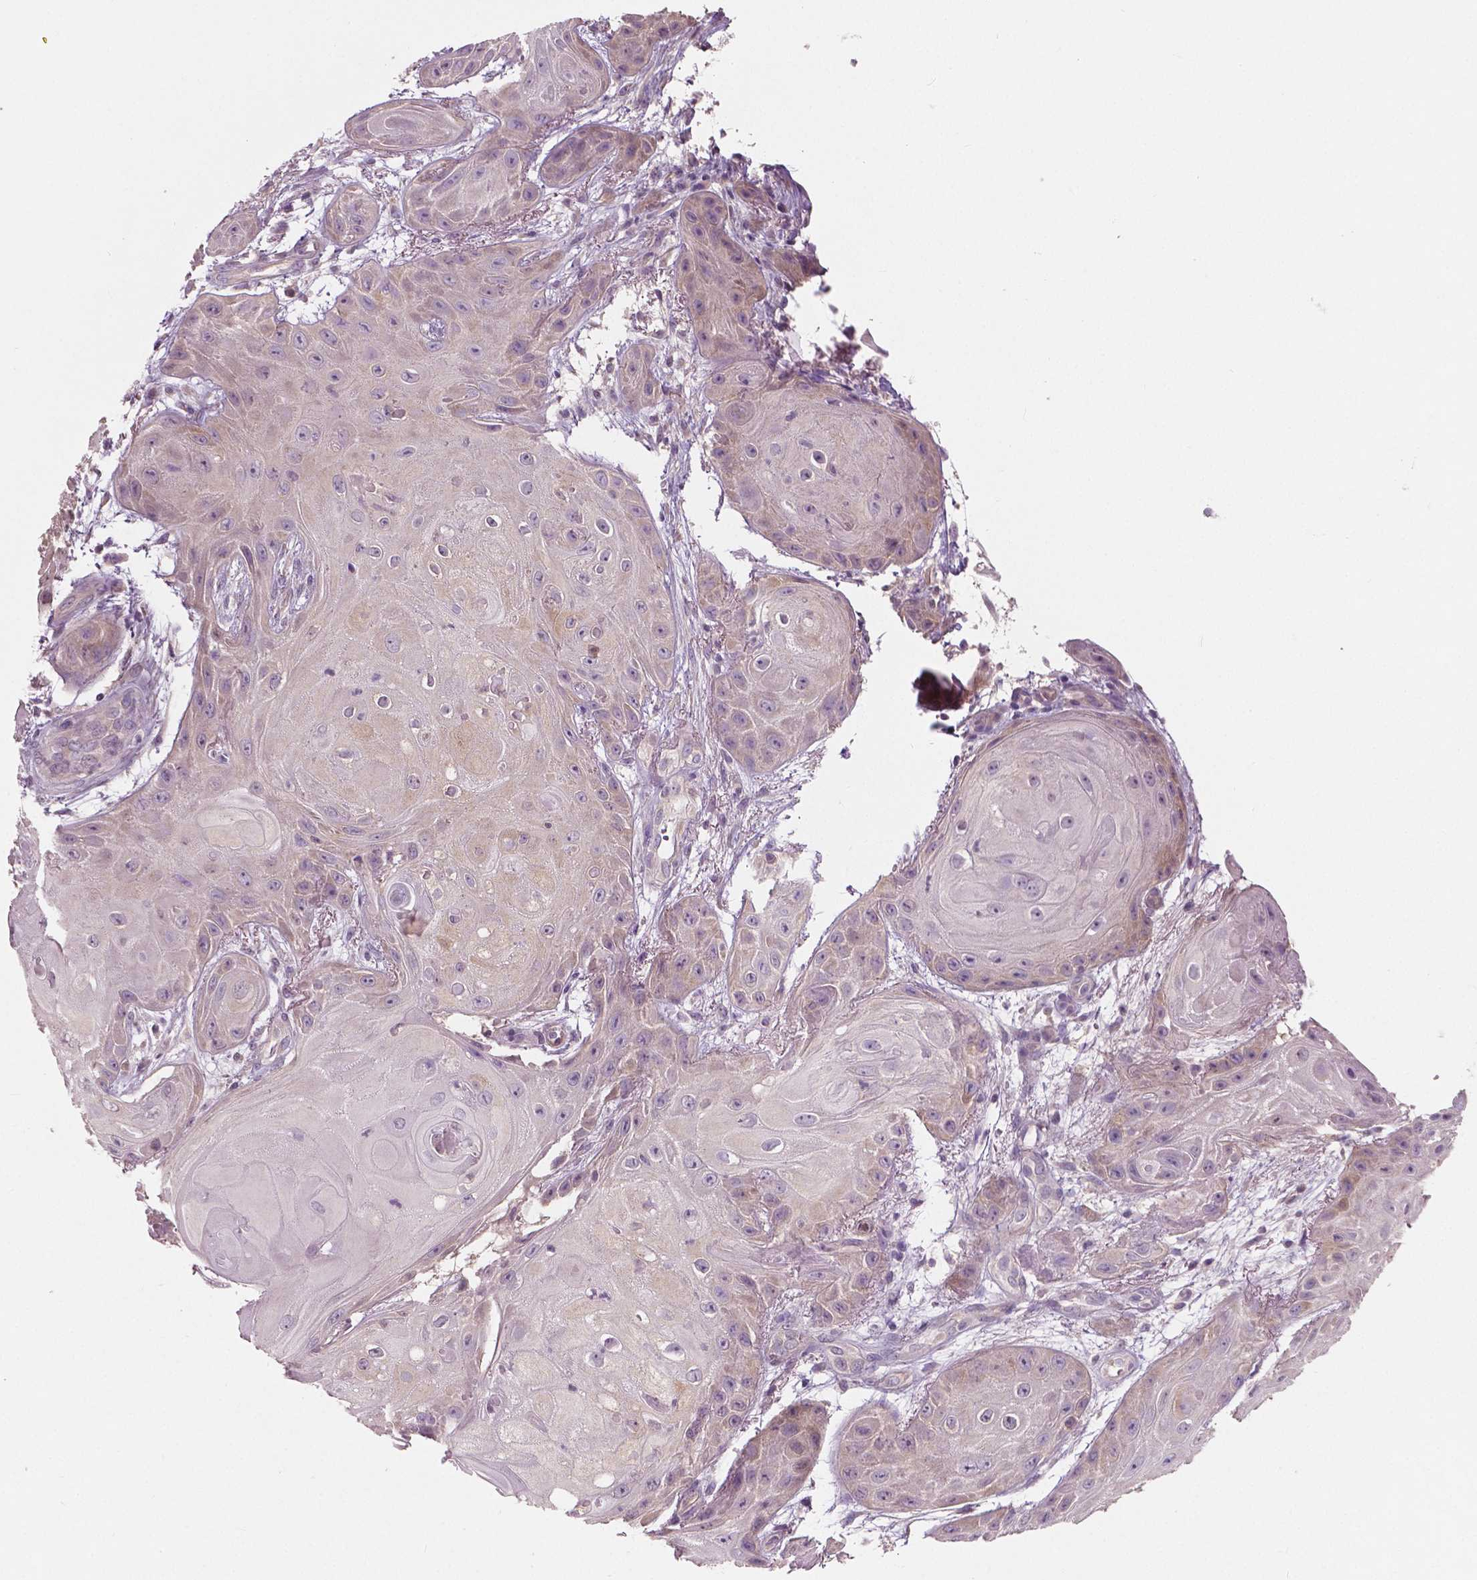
{"staining": {"intensity": "weak", "quantity": "<25%", "location": "cytoplasmic/membranous"}, "tissue": "skin cancer", "cell_type": "Tumor cells", "image_type": "cancer", "snomed": [{"axis": "morphology", "description": "Squamous cell carcinoma, NOS"}, {"axis": "topography", "description": "Skin"}], "caption": "High magnification brightfield microscopy of squamous cell carcinoma (skin) stained with DAB (brown) and counterstained with hematoxylin (blue): tumor cells show no significant positivity.", "gene": "LSM14B", "patient": {"sex": "male", "age": 62}}